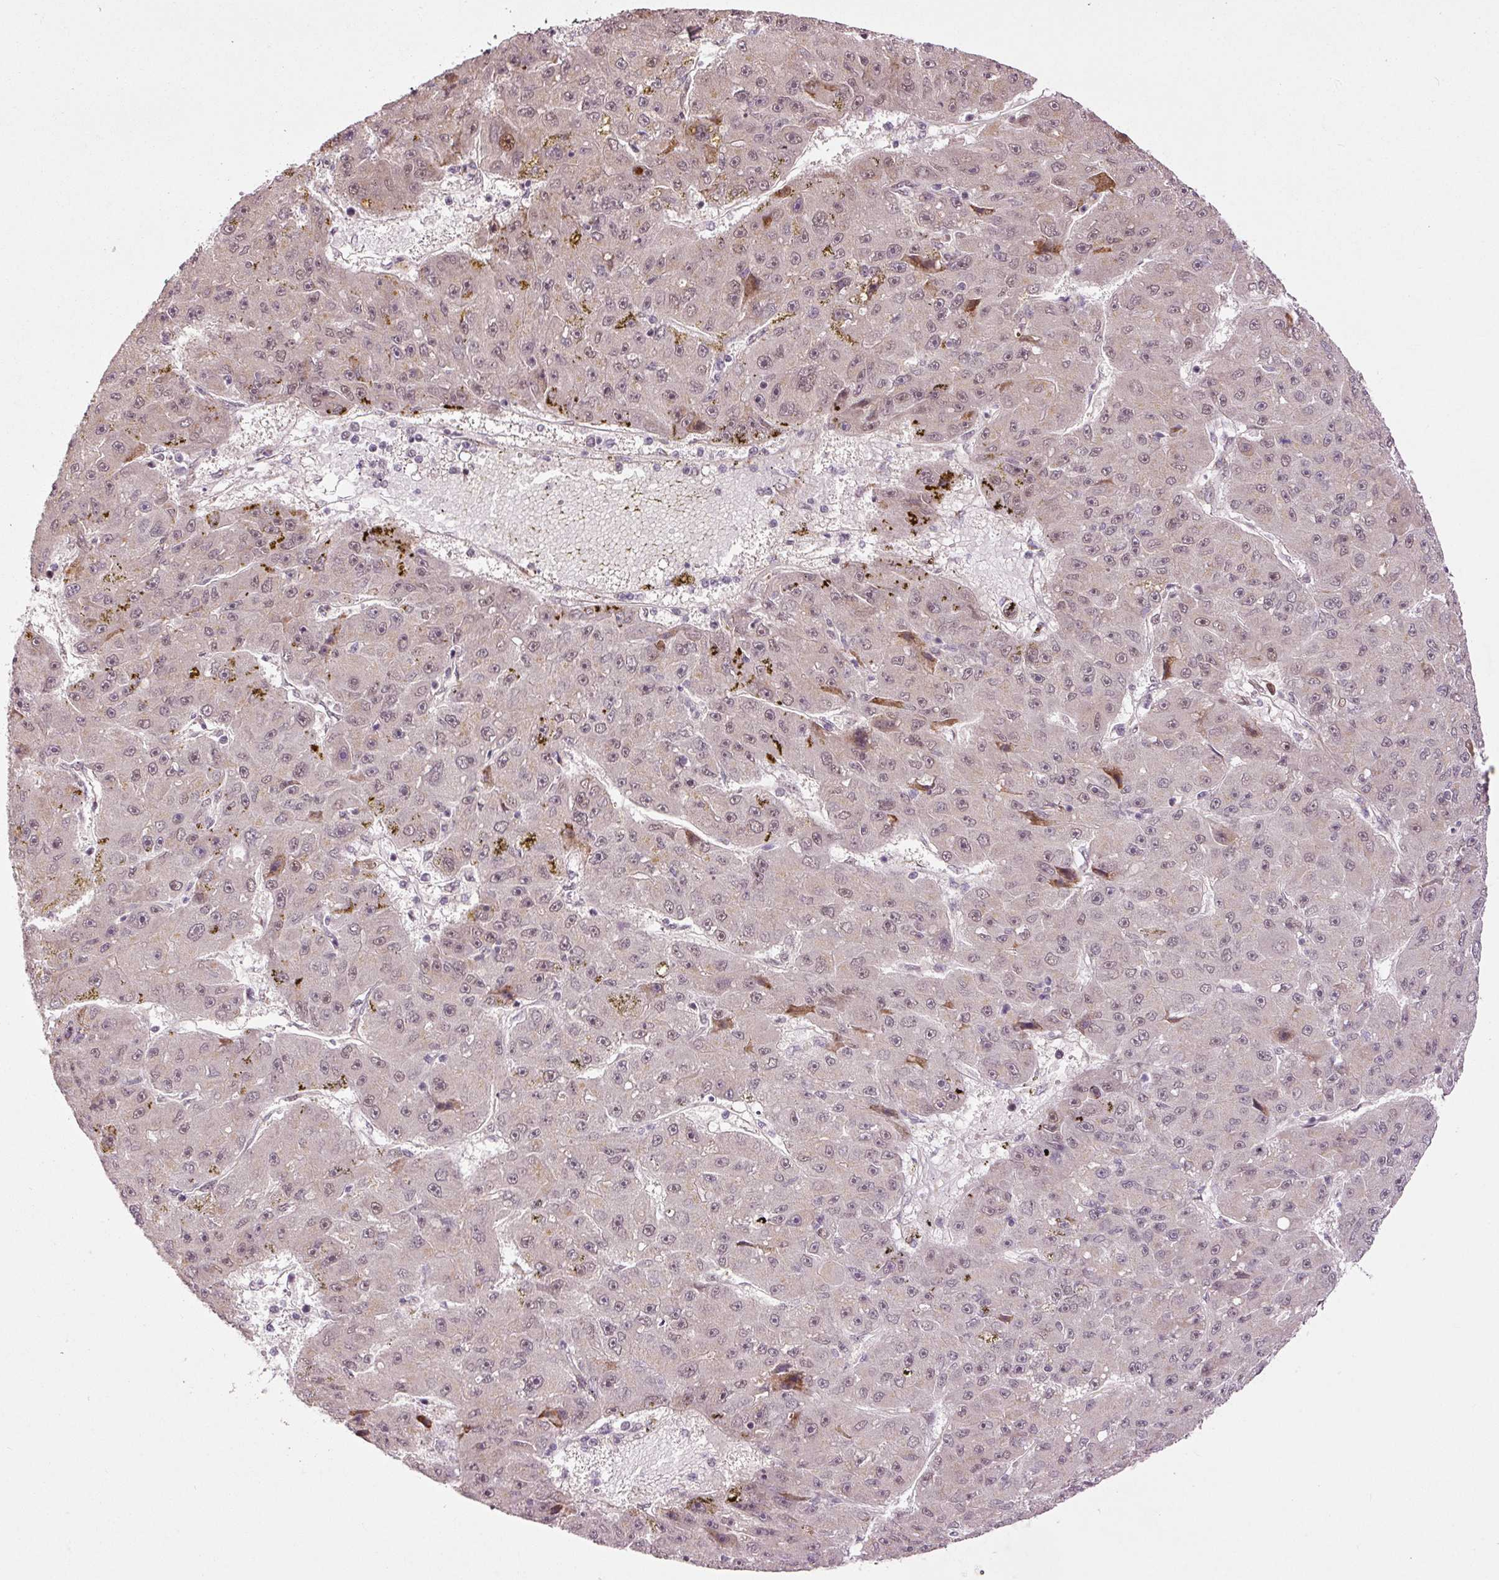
{"staining": {"intensity": "weak", "quantity": "25%-75%", "location": "nuclear"}, "tissue": "liver cancer", "cell_type": "Tumor cells", "image_type": "cancer", "snomed": [{"axis": "morphology", "description": "Carcinoma, Hepatocellular, NOS"}, {"axis": "topography", "description": "Liver"}], "caption": "Immunohistochemistry image of liver cancer (hepatocellular carcinoma) stained for a protein (brown), which reveals low levels of weak nuclear staining in about 25%-75% of tumor cells.", "gene": "ANKRD20A1", "patient": {"sex": "male", "age": 67}}